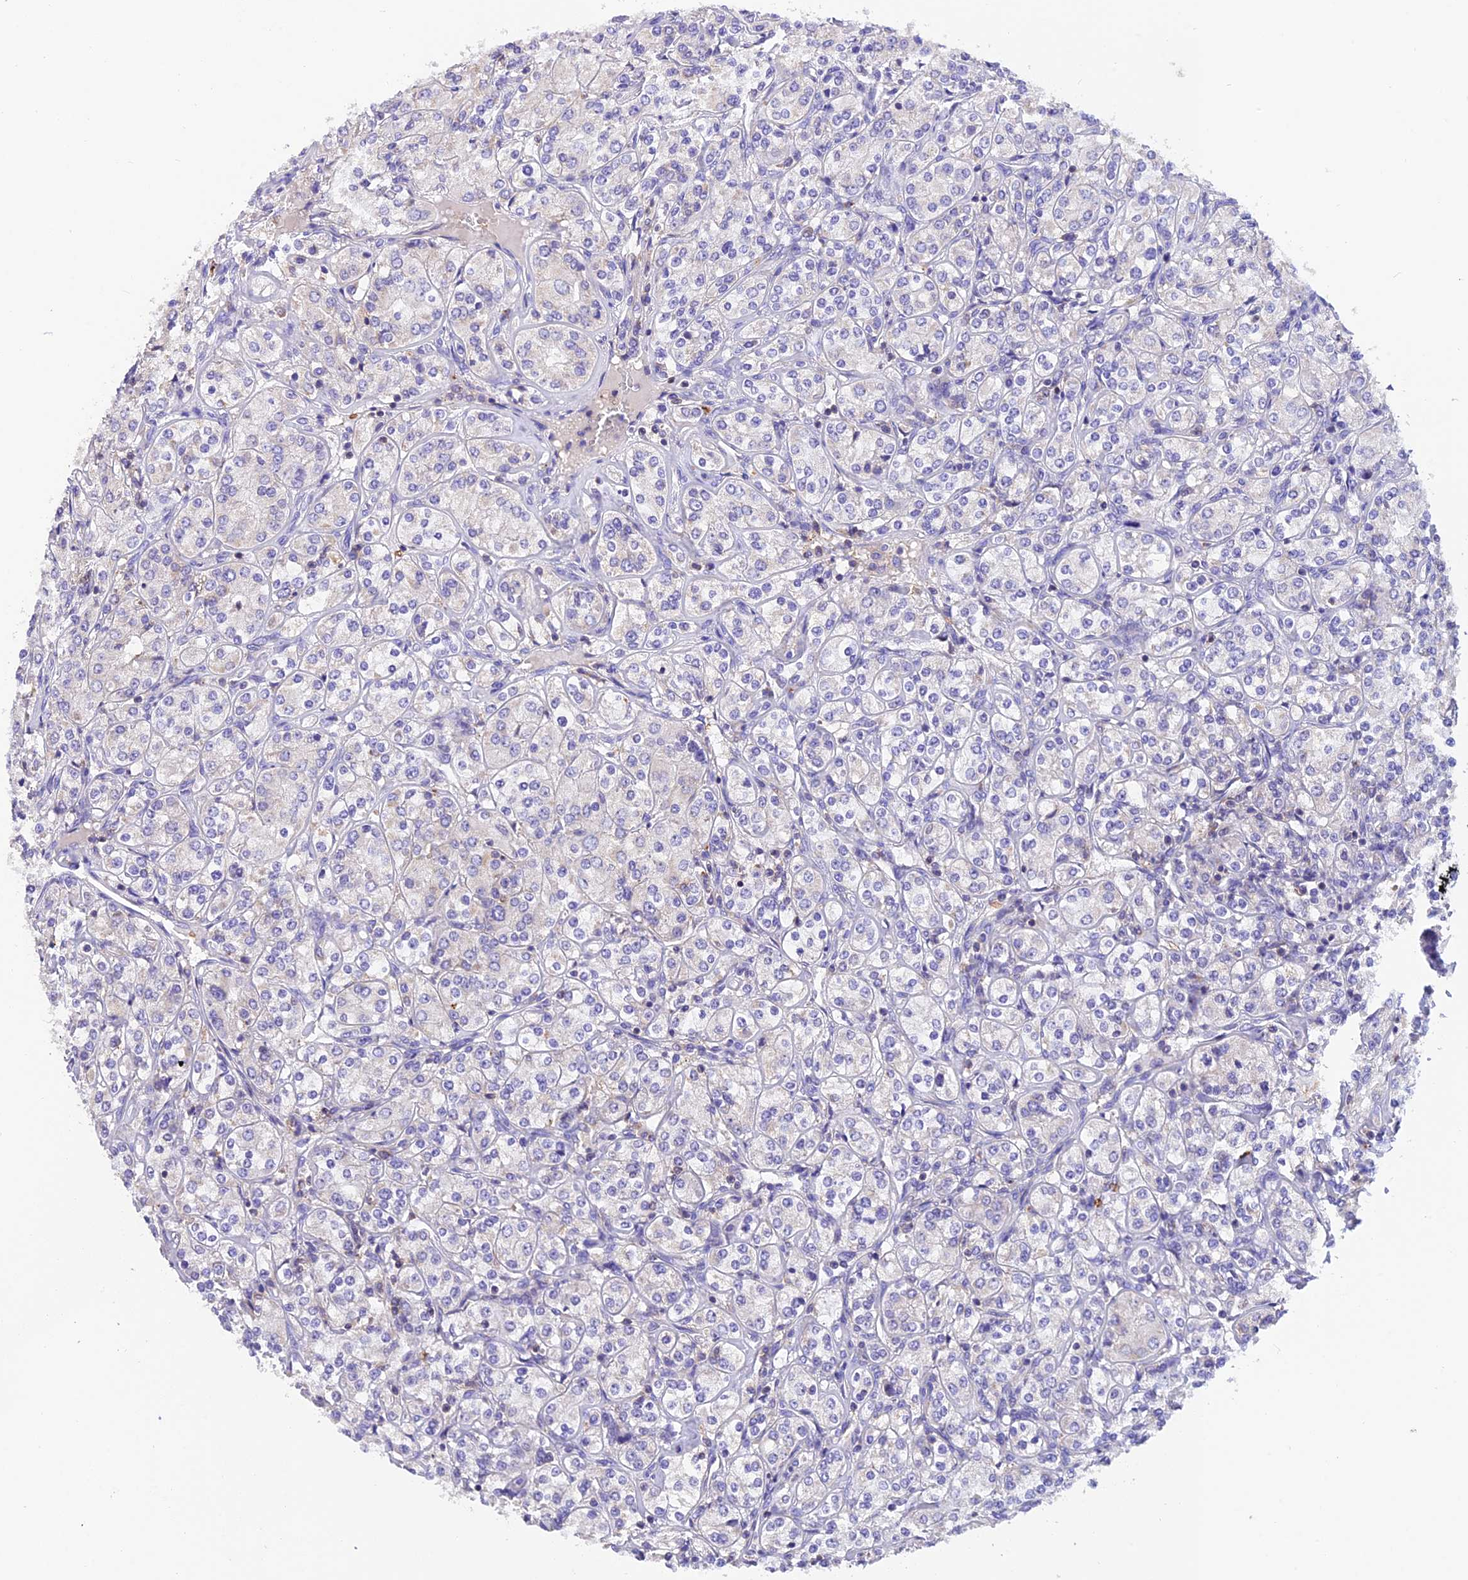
{"staining": {"intensity": "negative", "quantity": "none", "location": "none"}, "tissue": "renal cancer", "cell_type": "Tumor cells", "image_type": "cancer", "snomed": [{"axis": "morphology", "description": "Adenocarcinoma, NOS"}, {"axis": "topography", "description": "Kidney"}], "caption": "This is a photomicrograph of IHC staining of renal adenocarcinoma, which shows no staining in tumor cells.", "gene": "LPXN", "patient": {"sex": "male", "age": 77}}